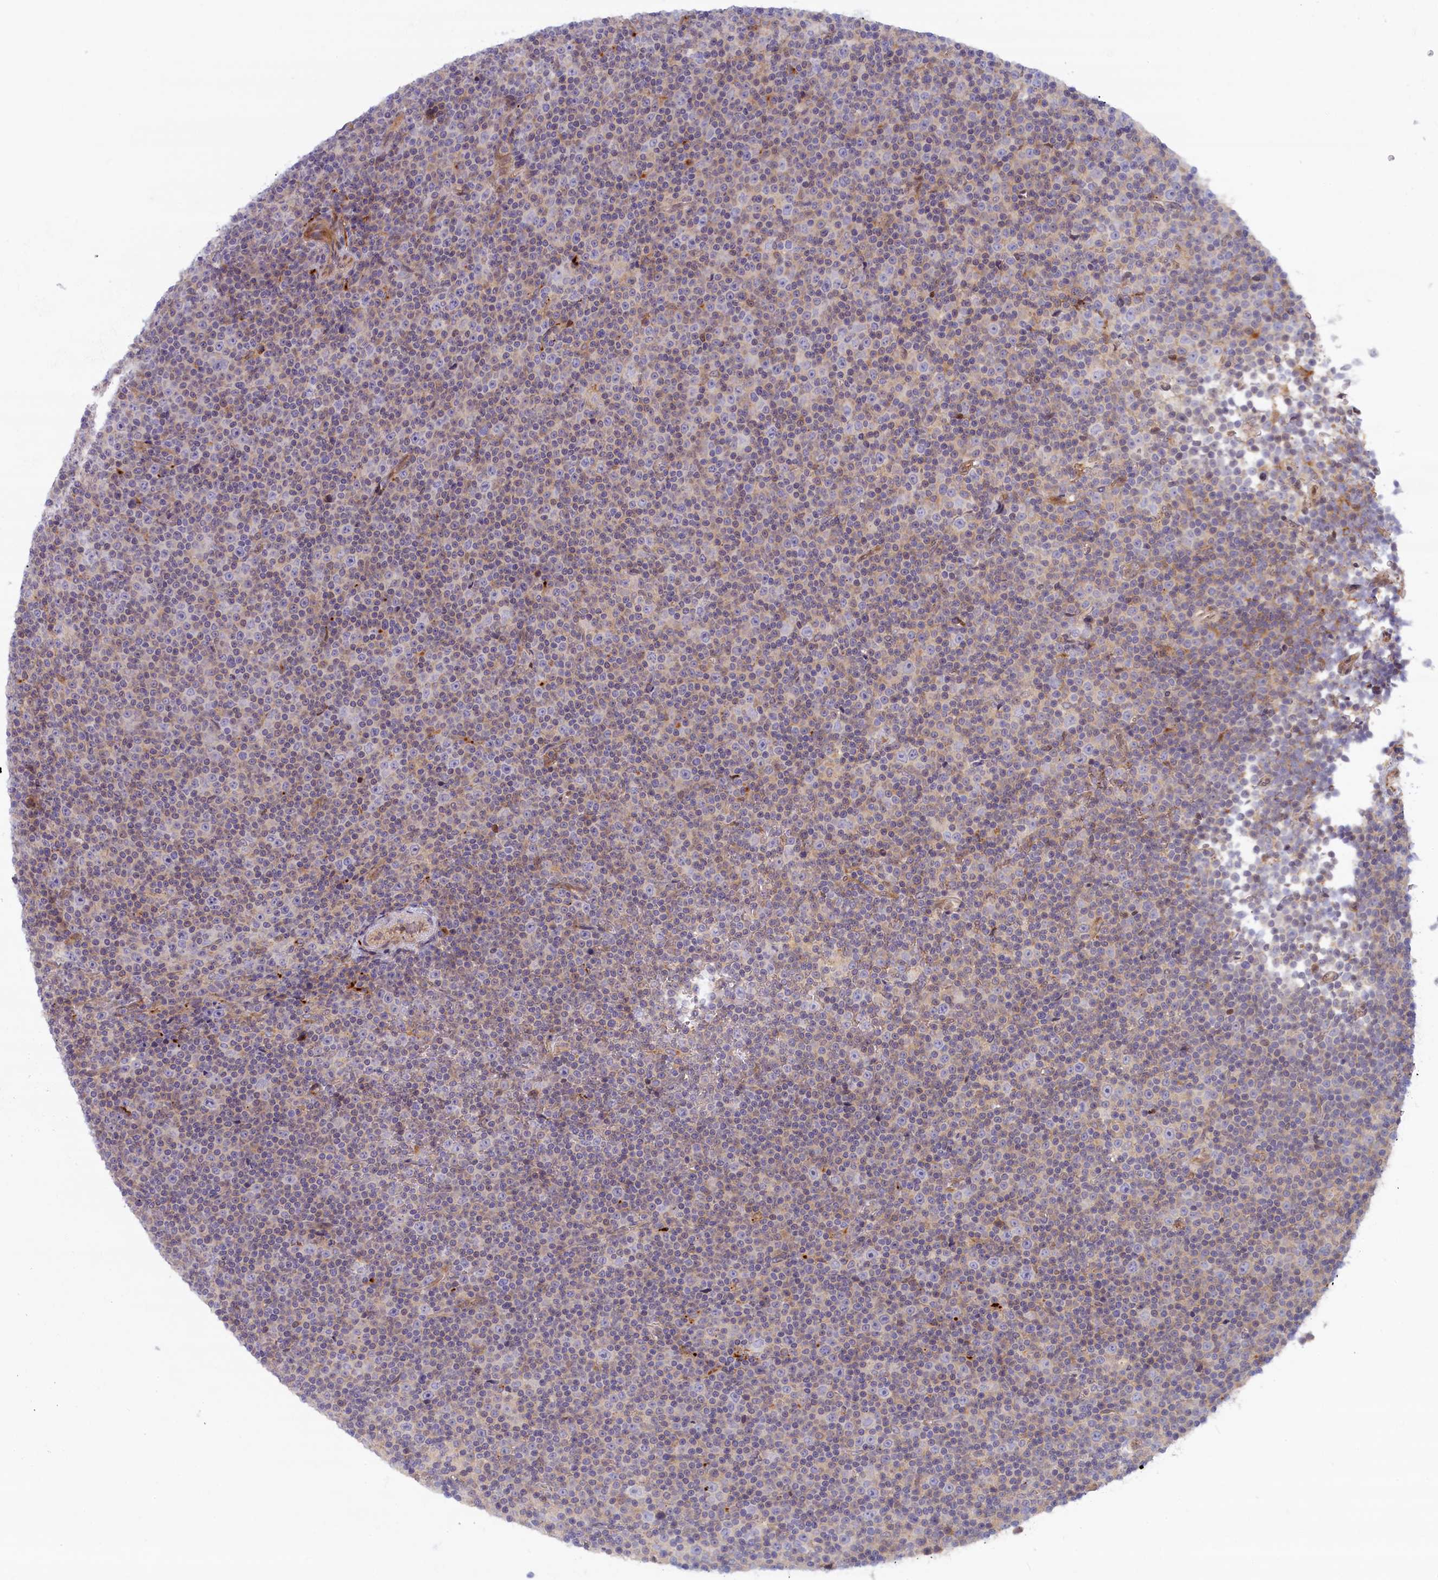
{"staining": {"intensity": "weak", "quantity": "<25%", "location": "cytoplasmic/membranous"}, "tissue": "lymphoma", "cell_type": "Tumor cells", "image_type": "cancer", "snomed": [{"axis": "morphology", "description": "Malignant lymphoma, non-Hodgkin's type, Low grade"}, {"axis": "topography", "description": "Lymph node"}], "caption": "Image shows no protein expression in tumor cells of malignant lymphoma, non-Hodgkin's type (low-grade) tissue.", "gene": "FCSK", "patient": {"sex": "female", "age": 67}}